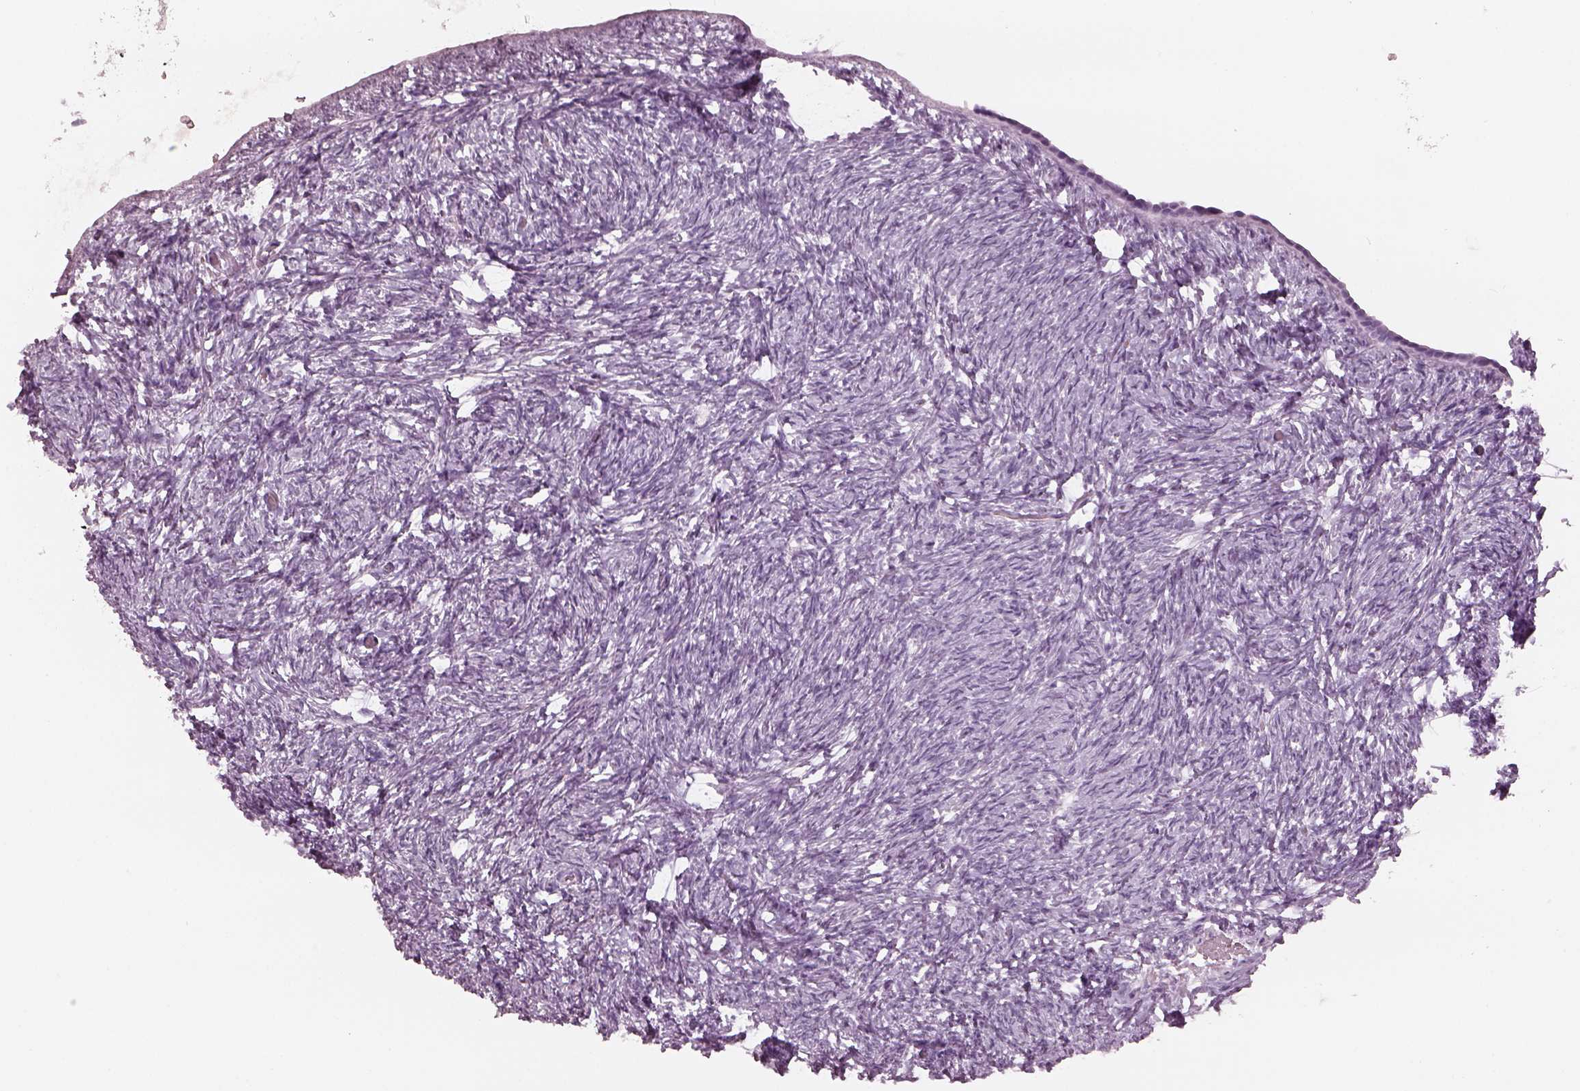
{"staining": {"intensity": "negative", "quantity": "none", "location": "none"}, "tissue": "ovary", "cell_type": "Ovarian stroma cells", "image_type": "normal", "snomed": [{"axis": "morphology", "description": "Normal tissue, NOS"}, {"axis": "topography", "description": "Ovary"}], "caption": "Immunohistochemistry micrograph of benign human ovary stained for a protein (brown), which exhibits no staining in ovarian stroma cells. The staining was performed using DAB to visualize the protein expression in brown, while the nuclei were stained in blue with hematoxylin (Magnification: 20x).", "gene": "C2orf81", "patient": {"sex": "female", "age": 39}}